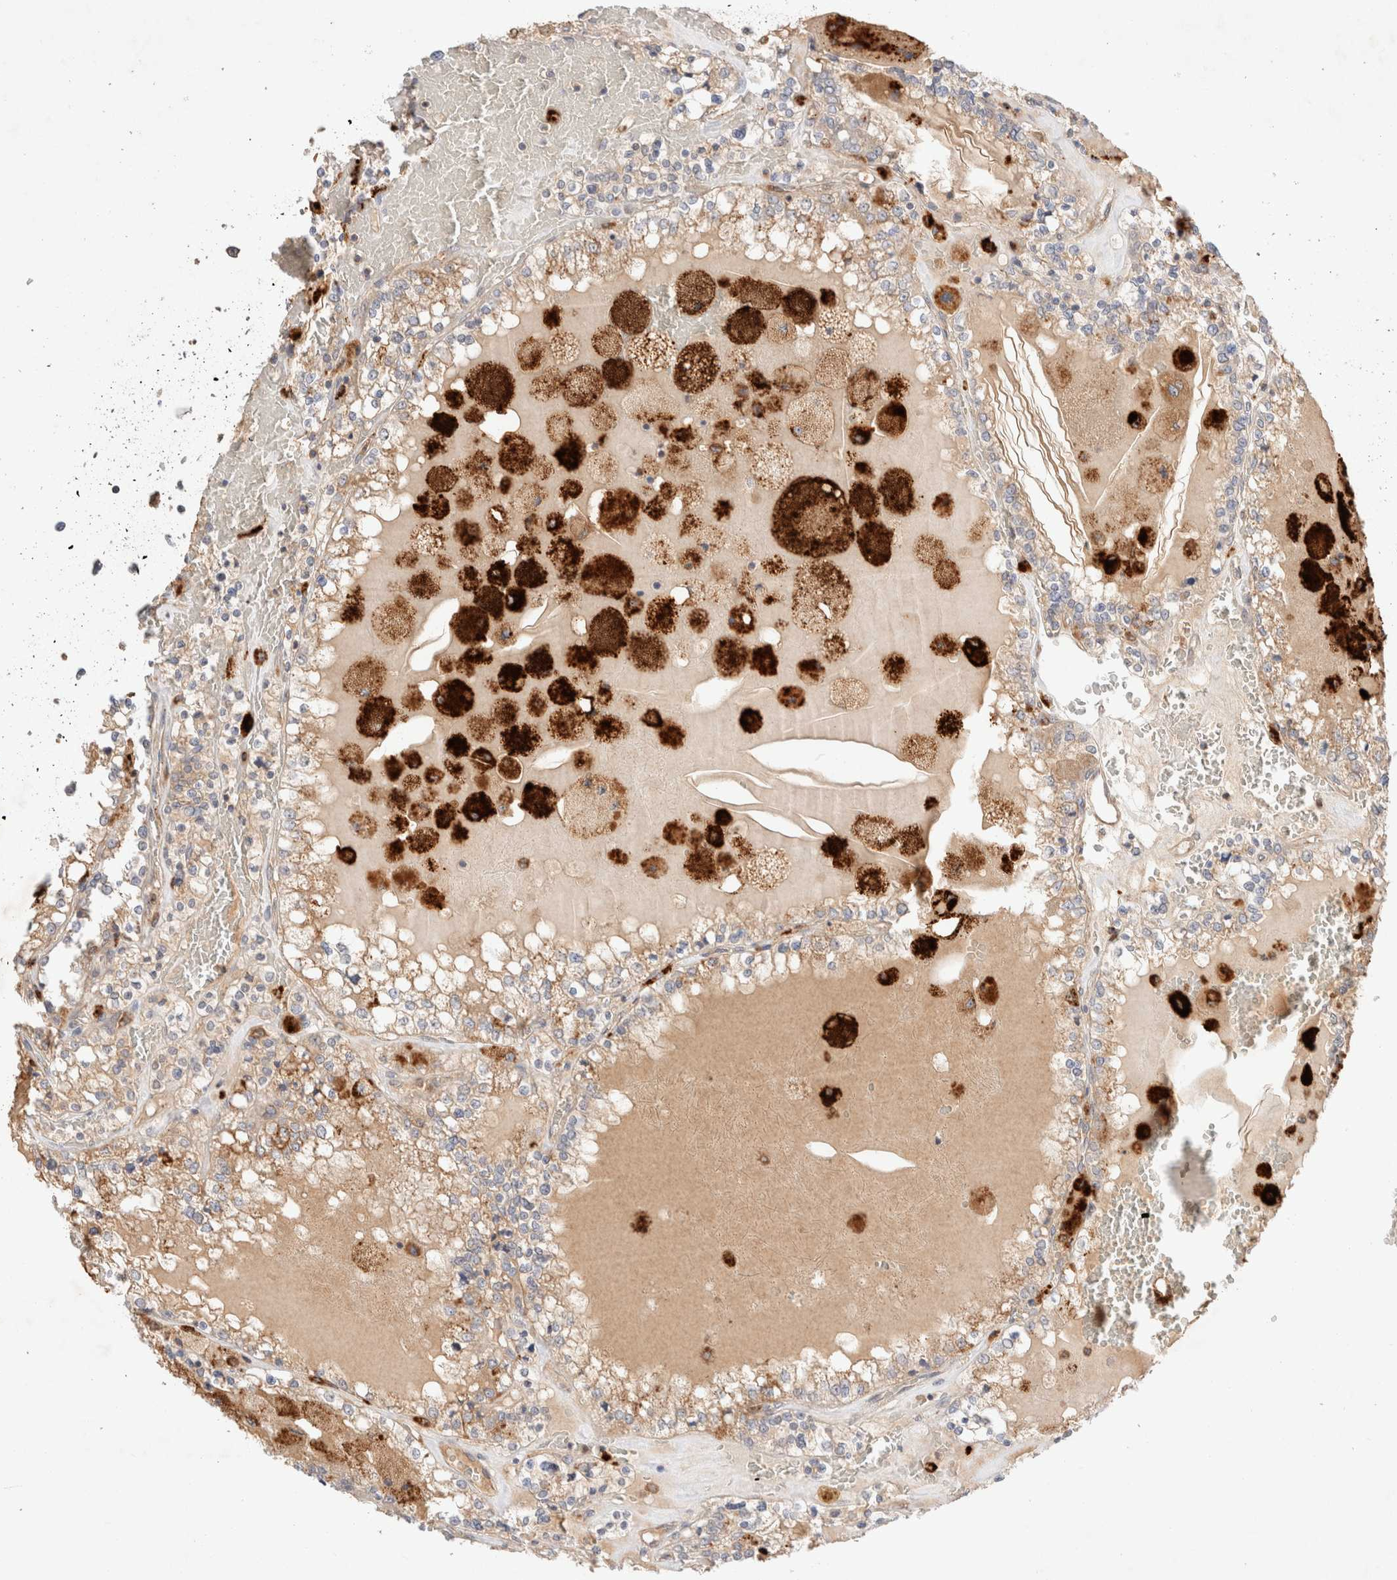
{"staining": {"intensity": "weak", "quantity": ">75%", "location": "cytoplasmic/membranous"}, "tissue": "renal cancer", "cell_type": "Tumor cells", "image_type": "cancer", "snomed": [{"axis": "morphology", "description": "Adenocarcinoma, NOS"}, {"axis": "topography", "description": "Kidney"}], "caption": "Protein expression analysis of human renal cancer reveals weak cytoplasmic/membranous staining in approximately >75% of tumor cells. (Stains: DAB (3,3'-diaminobenzidine) in brown, nuclei in blue, Microscopy: brightfield microscopy at high magnification).", "gene": "RABEPK", "patient": {"sex": "female", "age": 56}}